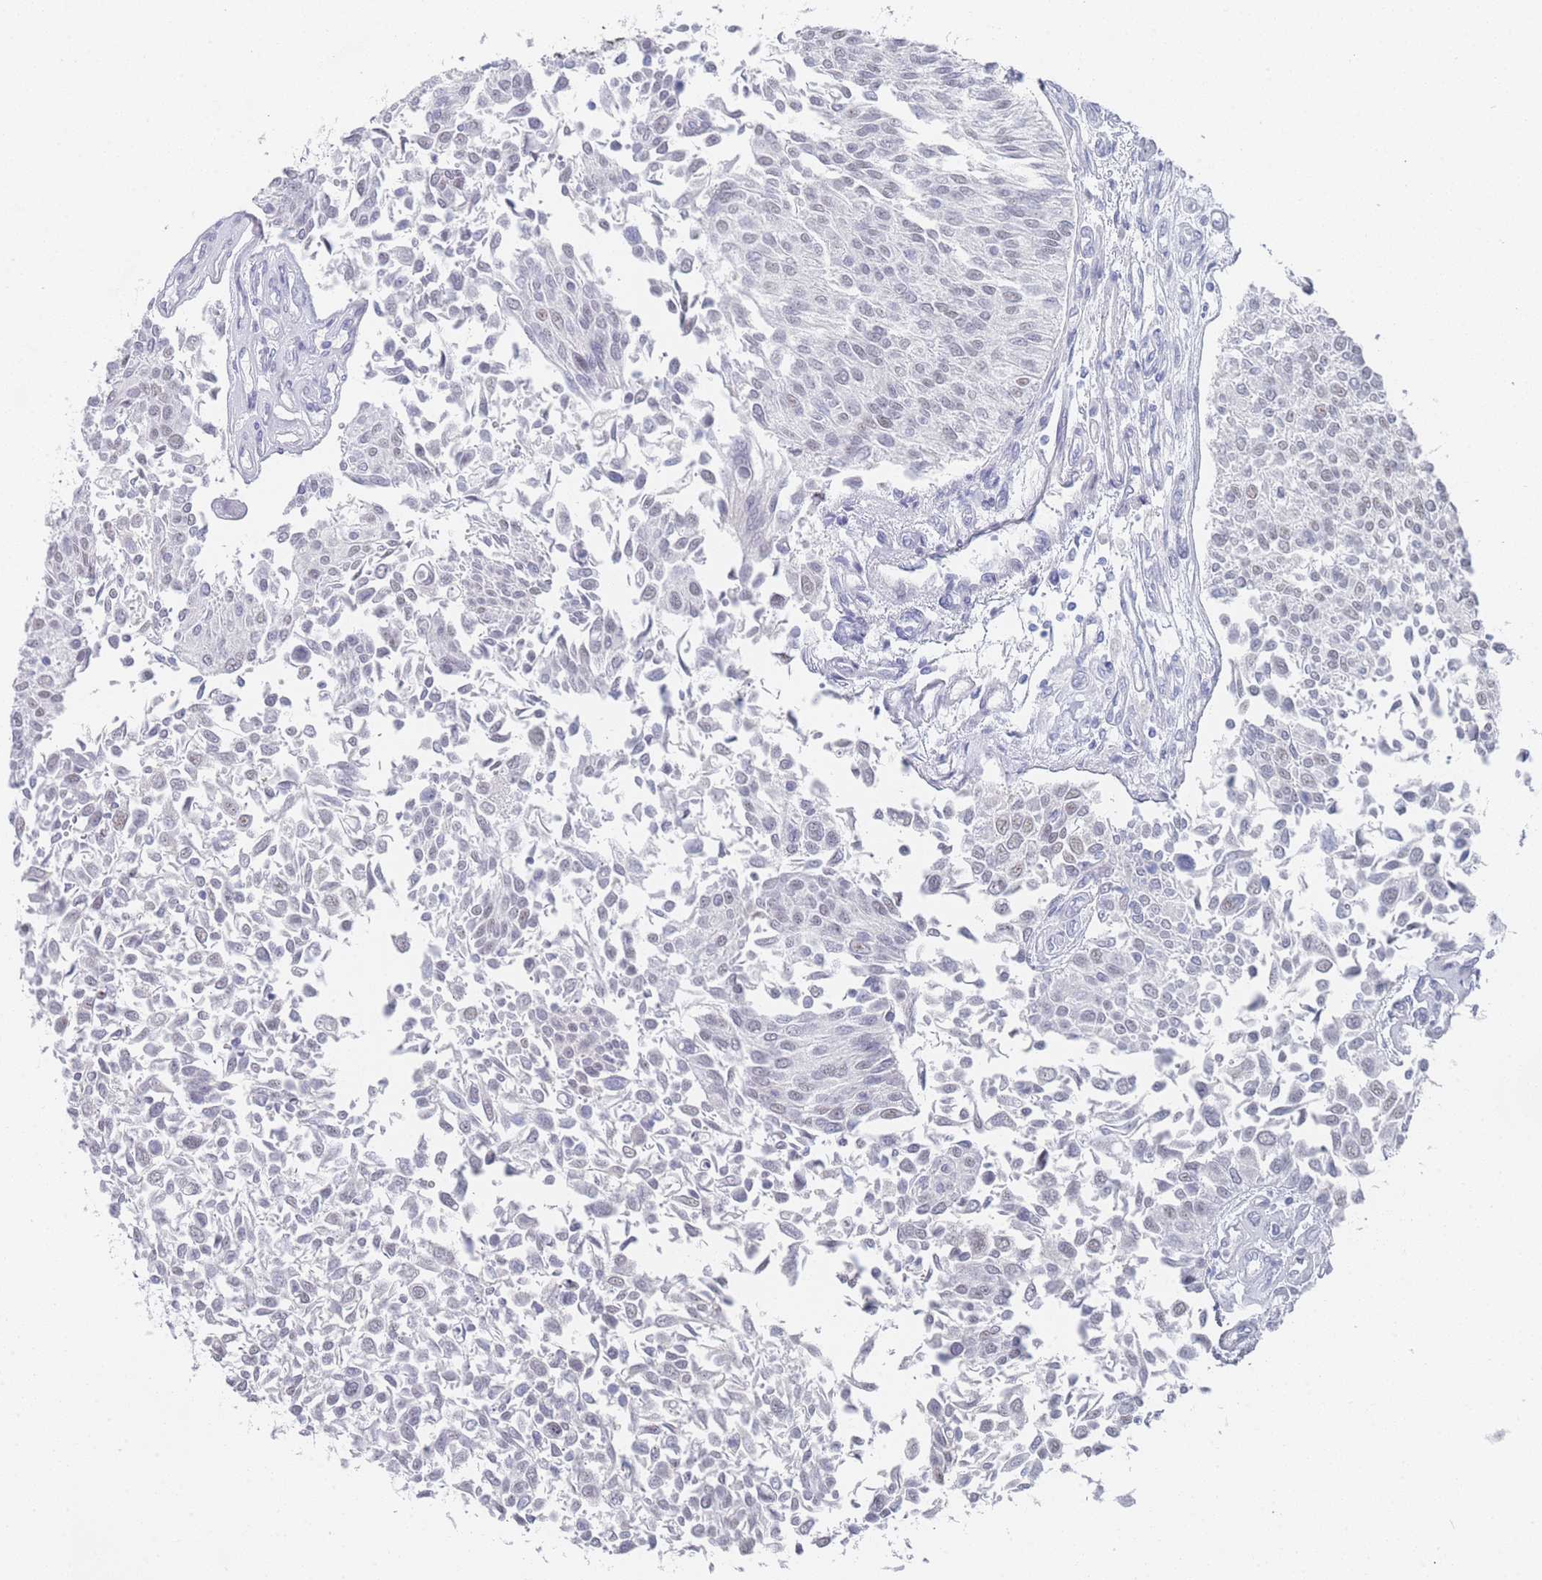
{"staining": {"intensity": "negative", "quantity": "none", "location": "none"}, "tissue": "urothelial cancer", "cell_type": "Tumor cells", "image_type": "cancer", "snomed": [{"axis": "morphology", "description": "Urothelial carcinoma, NOS"}, {"axis": "topography", "description": "Urinary bladder"}], "caption": "Histopathology image shows no significant protein staining in tumor cells of urothelial cancer. (Immunohistochemistry (ihc), brightfield microscopy, high magnification).", "gene": "IMPG1", "patient": {"sex": "male", "age": 55}}